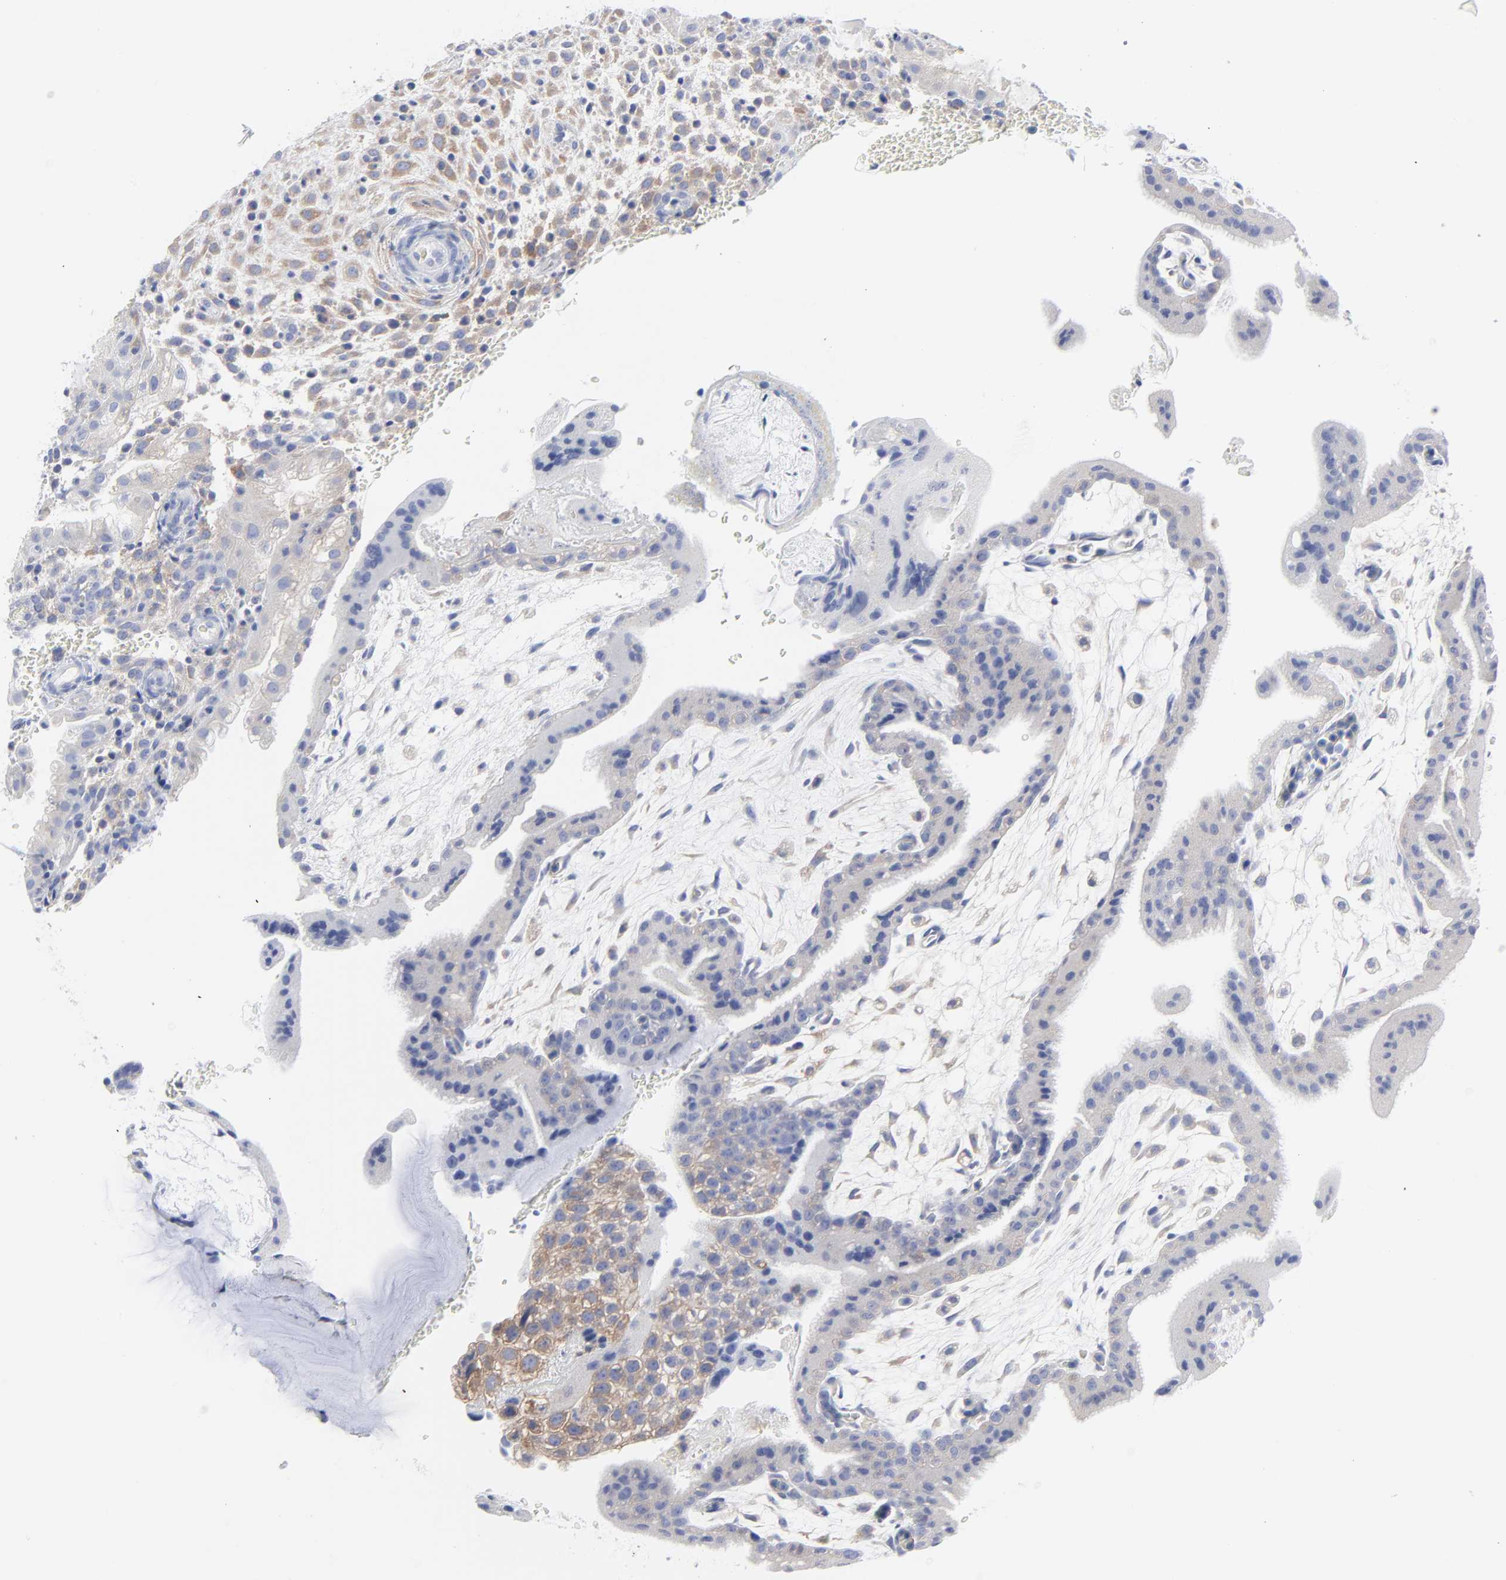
{"staining": {"intensity": "weak", "quantity": "25%-75%", "location": "cytoplasmic/membranous"}, "tissue": "placenta", "cell_type": "Decidual cells", "image_type": "normal", "snomed": [{"axis": "morphology", "description": "Normal tissue, NOS"}, {"axis": "topography", "description": "Placenta"}], "caption": "A histopathology image showing weak cytoplasmic/membranous staining in about 25%-75% of decidual cells in benign placenta, as visualized by brown immunohistochemical staining.", "gene": "STAT2", "patient": {"sex": "female", "age": 35}}